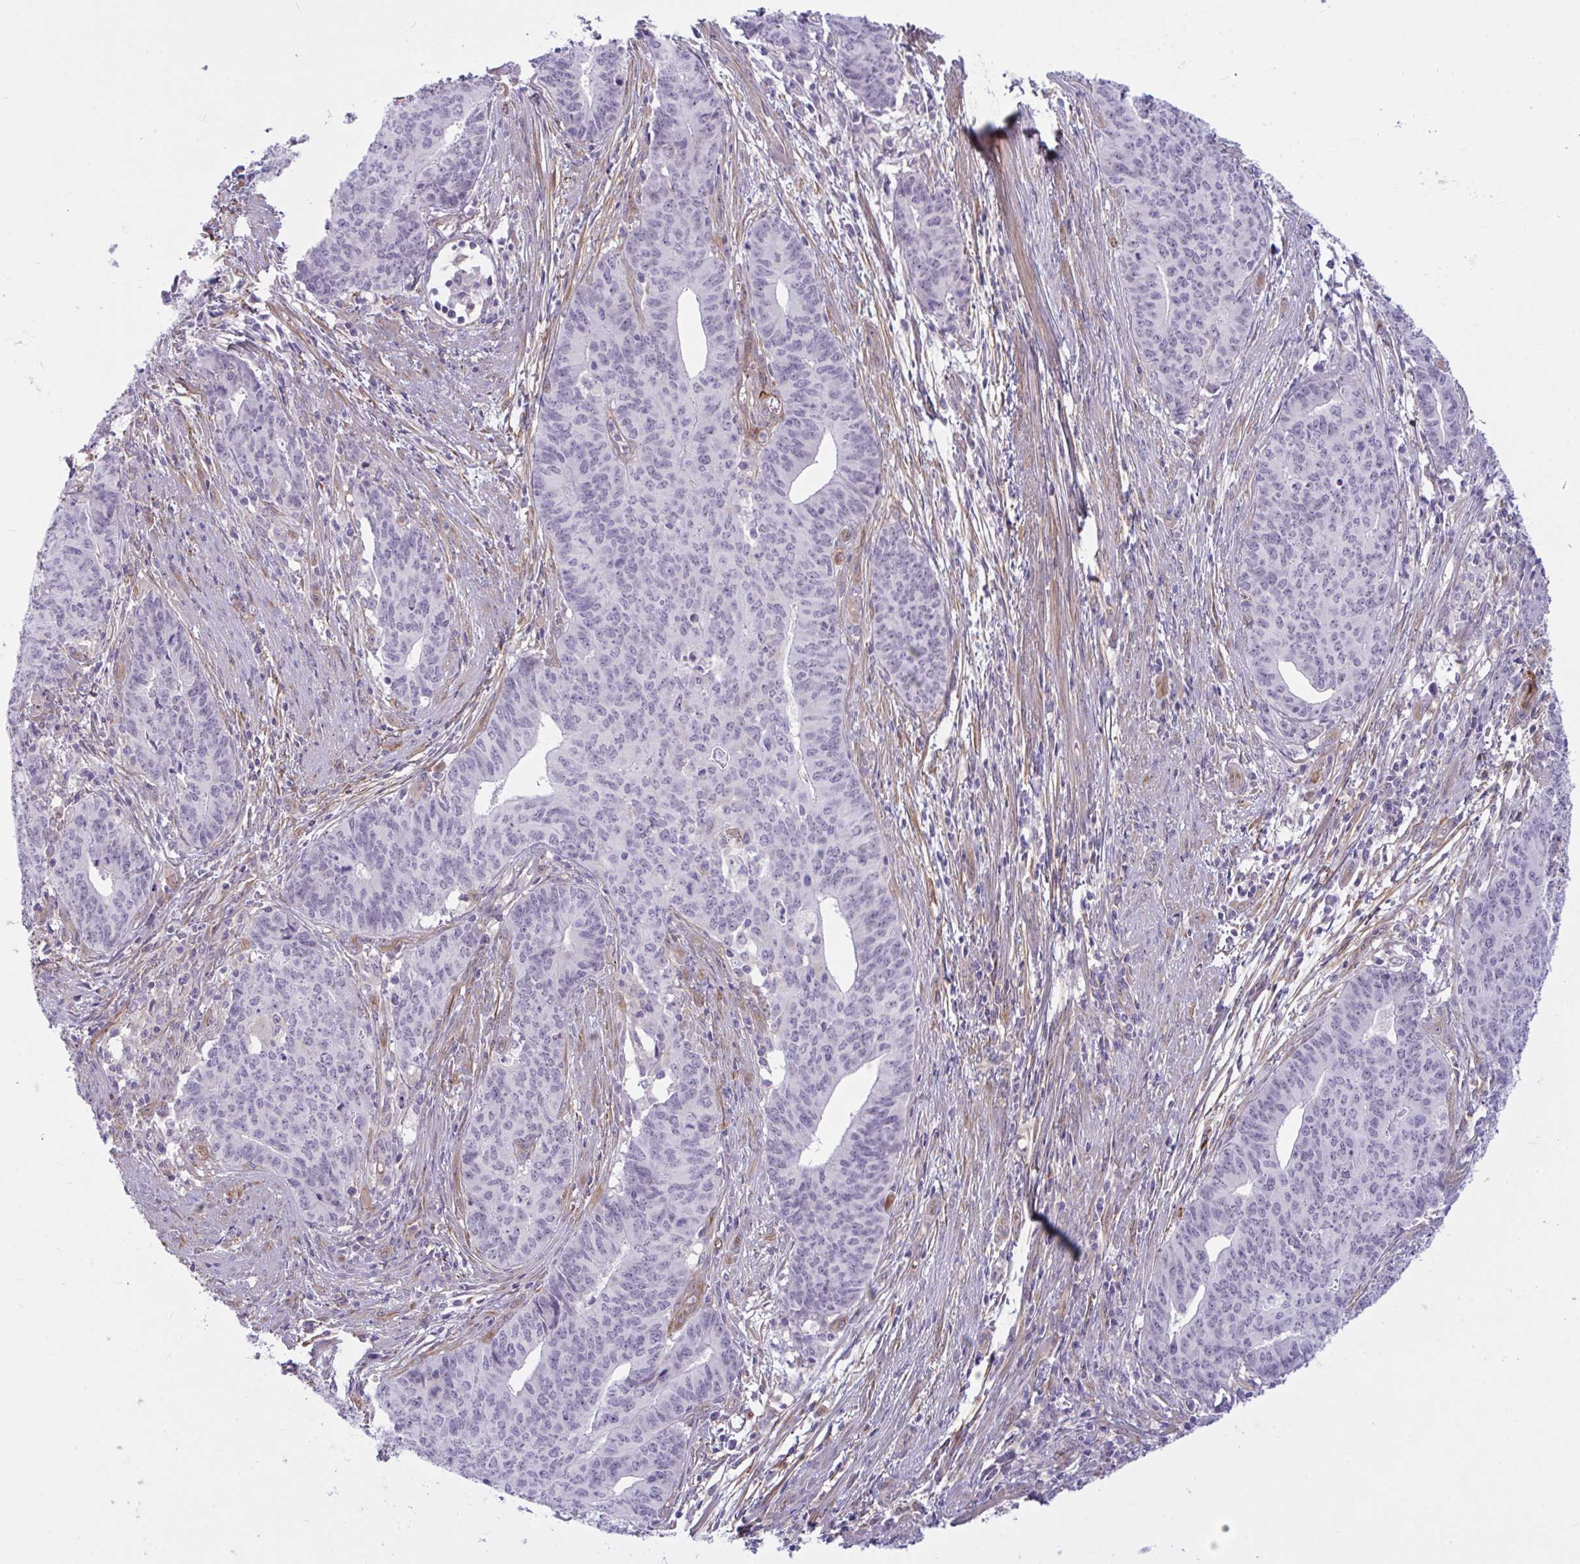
{"staining": {"intensity": "negative", "quantity": "none", "location": "none"}, "tissue": "endometrial cancer", "cell_type": "Tumor cells", "image_type": "cancer", "snomed": [{"axis": "morphology", "description": "Adenocarcinoma, NOS"}, {"axis": "topography", "description": "Endometrium"}], "caption": "Protein analysis of endometrial cancer shows no significant positivity in tumor cells. (DAB (3,3'-diaminobenzidine) immunohistochemistry, high magnification).", "gene": "PRRT4", "patient": {"sex": "female", "age": 59}}